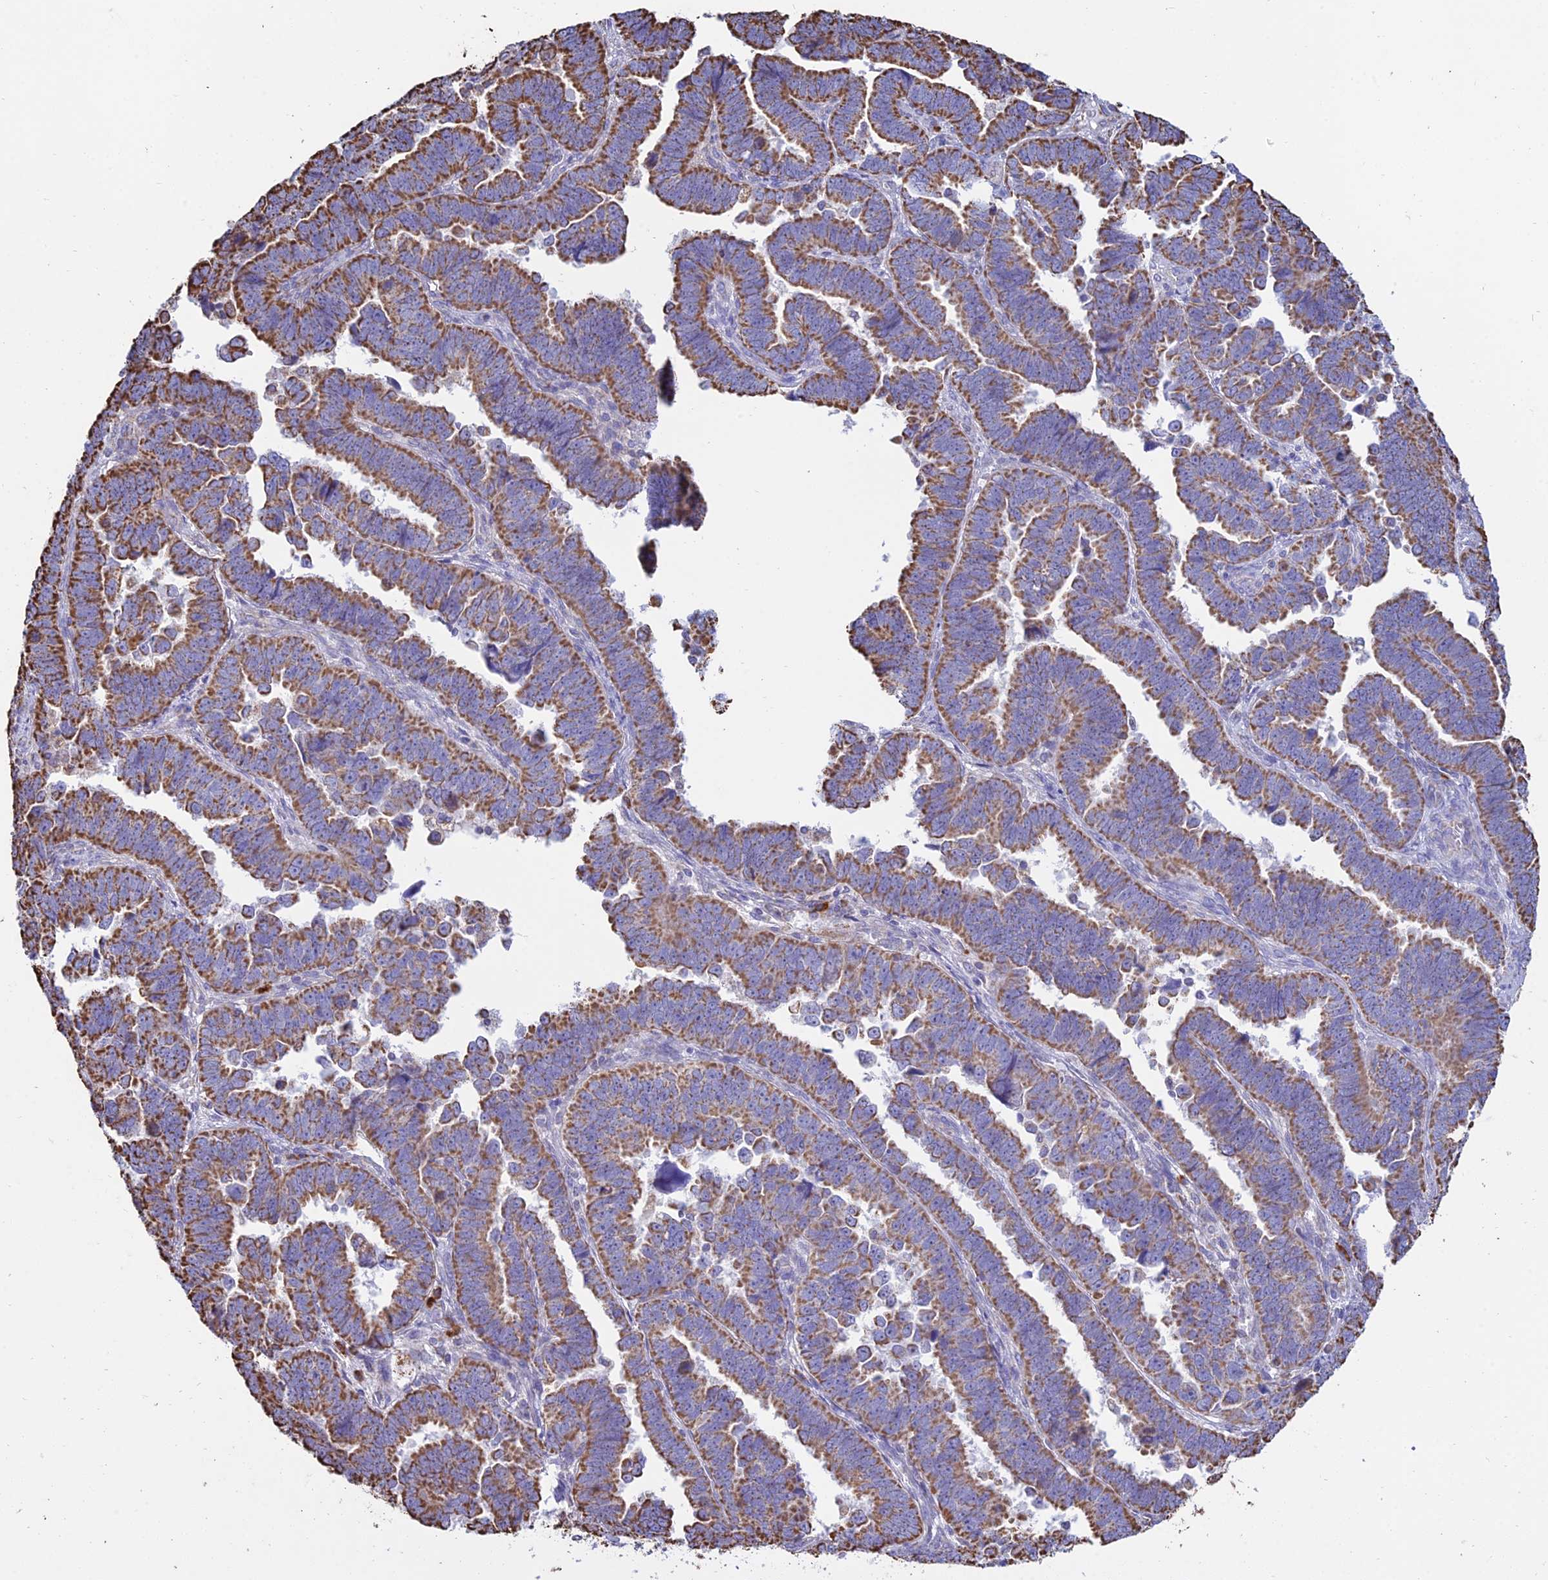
{"staining": {"intensity": "moderate", "quantity": ">75%", "location": "cytoplasmic/membranous"}, "tissue": "endometrial cancer", "cell_type": "Tumor cells", "image_type": "cancer", "snomed": [{"axis": "morphology", "description": "Adenocarcinoma, NOS"}, {"axis": "topography", "description": "Endometrium"}], "caption": "Immunohistochemistry staining of adenocarcinoma (endometrial), which exhibits medium levels of moderate cytoplasmic/membranous staining in about >75% of tumor cells indicating moderate cytoplasmic/membranous protein staining. The staining was performed using DAB (3,3'-diaminobenzidine) (brown) for protein detection and nuclei were counterstained in hematoxylin (blue).", "gene": "OR2W3", "patient": {"sex": "female", "age": 75}}